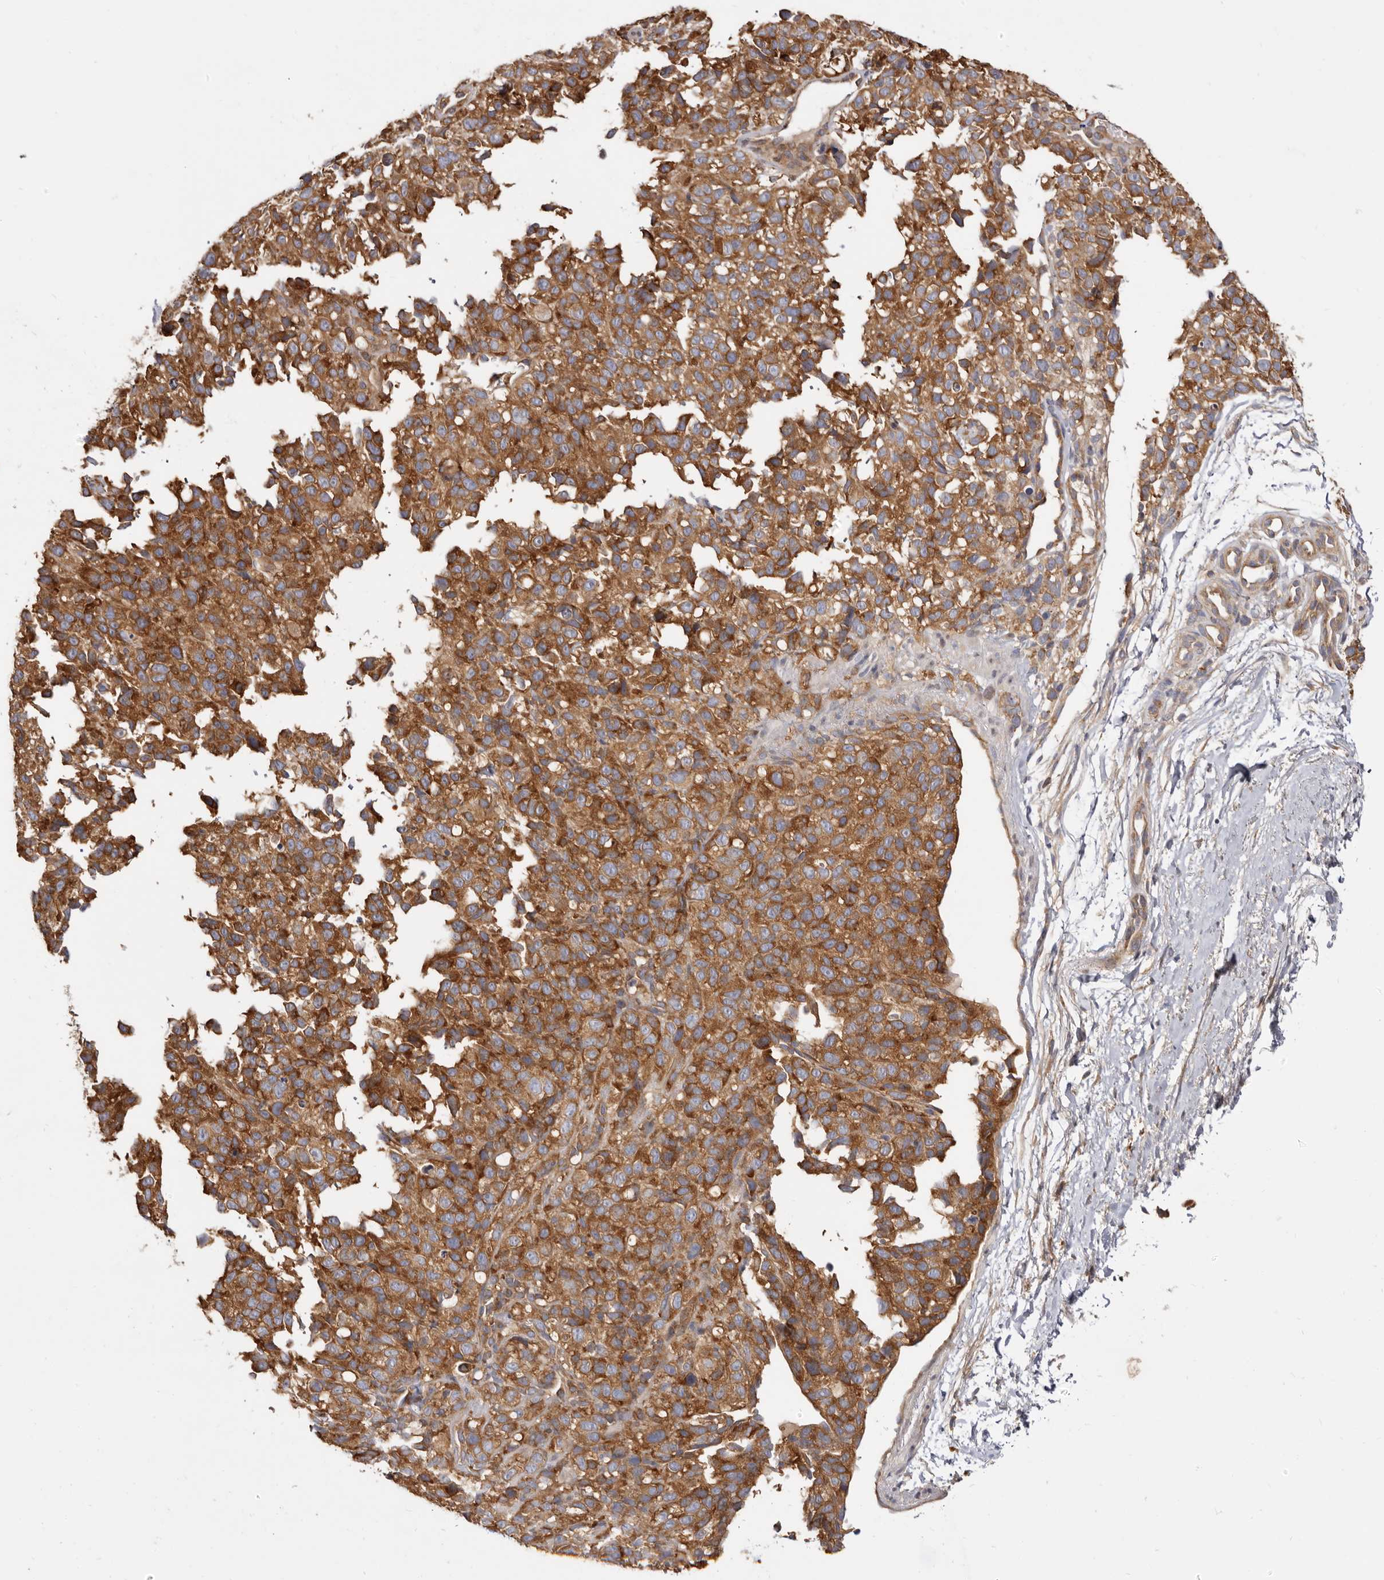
{"staining": {"intensity": "moderate", "quantity": ">75%", "location": "cytoplasmic/membranous"}, "tissue": "melanoma", "cell_type": "Tumor cells", "image_type": "cancer", "snomed": [{"axis": "morphology", "description": "Malignant melanoma, Metastatic site"}, {"axis": "topography", "description": "Skin"}], "caption": "This is an image of immunohistochemistry (IHC) staining of malignant melanoma (metastatic site), which shows moderate staining in the cytoplasmic/membranous of tumor cells.", "gene": "ADAMTS20", "patient": {"sex": "female", "age": 72}}